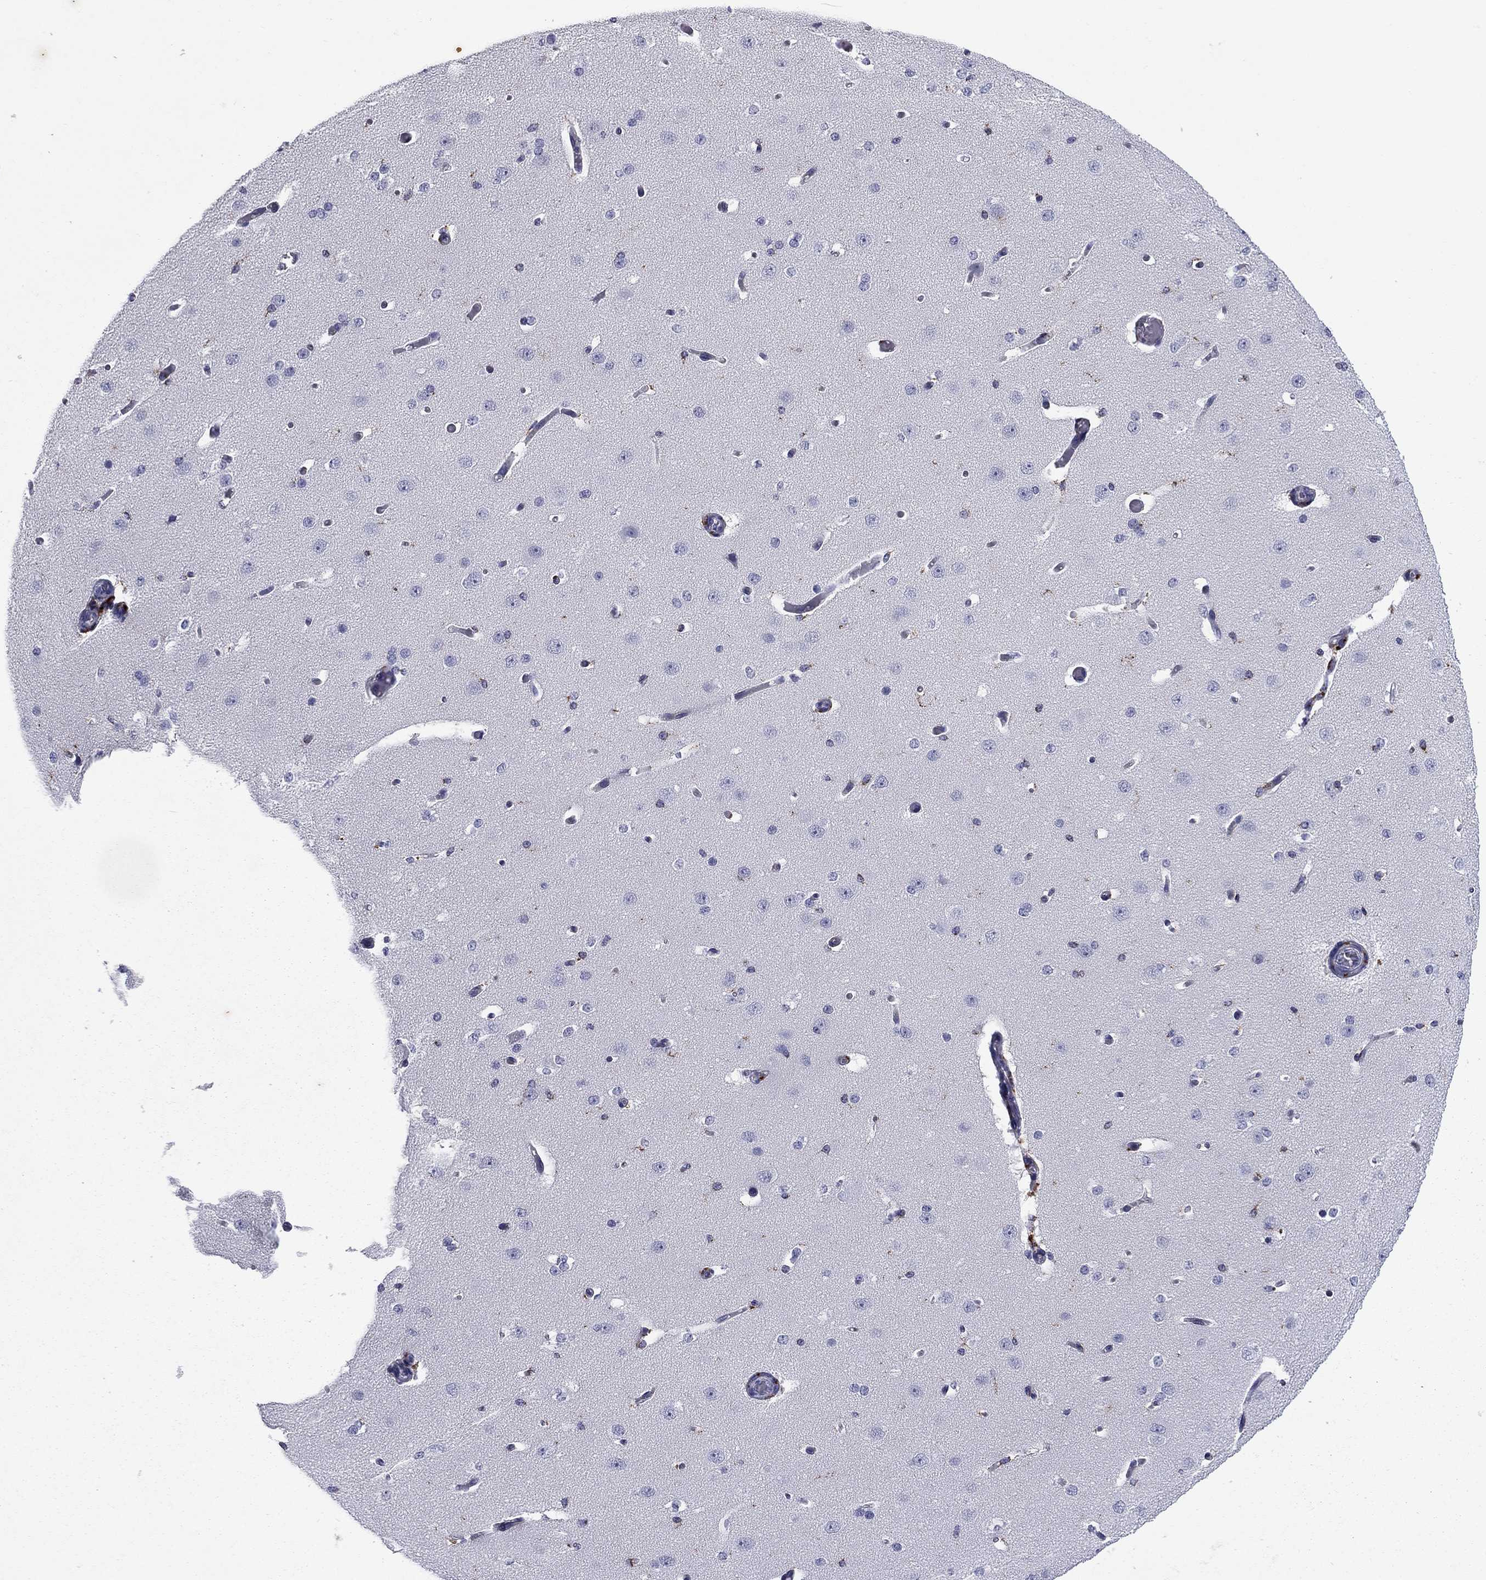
{"staining": {"intensity": "negative", "quantity": "none", "location": "none"}, "tissue": "cerebral cortex", "cell_type": "Endothelial cells", "image_type": "normal", "snomed": [{"axis": "morphology", "description": "Normal tissue, NOS"}, {"axis": "morphology", "description": "Inflammation, NOS"}, {"axis": "topography", "description": "Cerebral cortex"}], "caption": "Immunohistochemistry (IHC) histopathology image of benign cerebral cortex: cerebral cortex stained with DAB (3,3'-diaminobenzidine) reveals no significant protein positivity in endothelial cells.", "gene": "MADCAM1", "patient": {"sex": "male", "age": 6}}